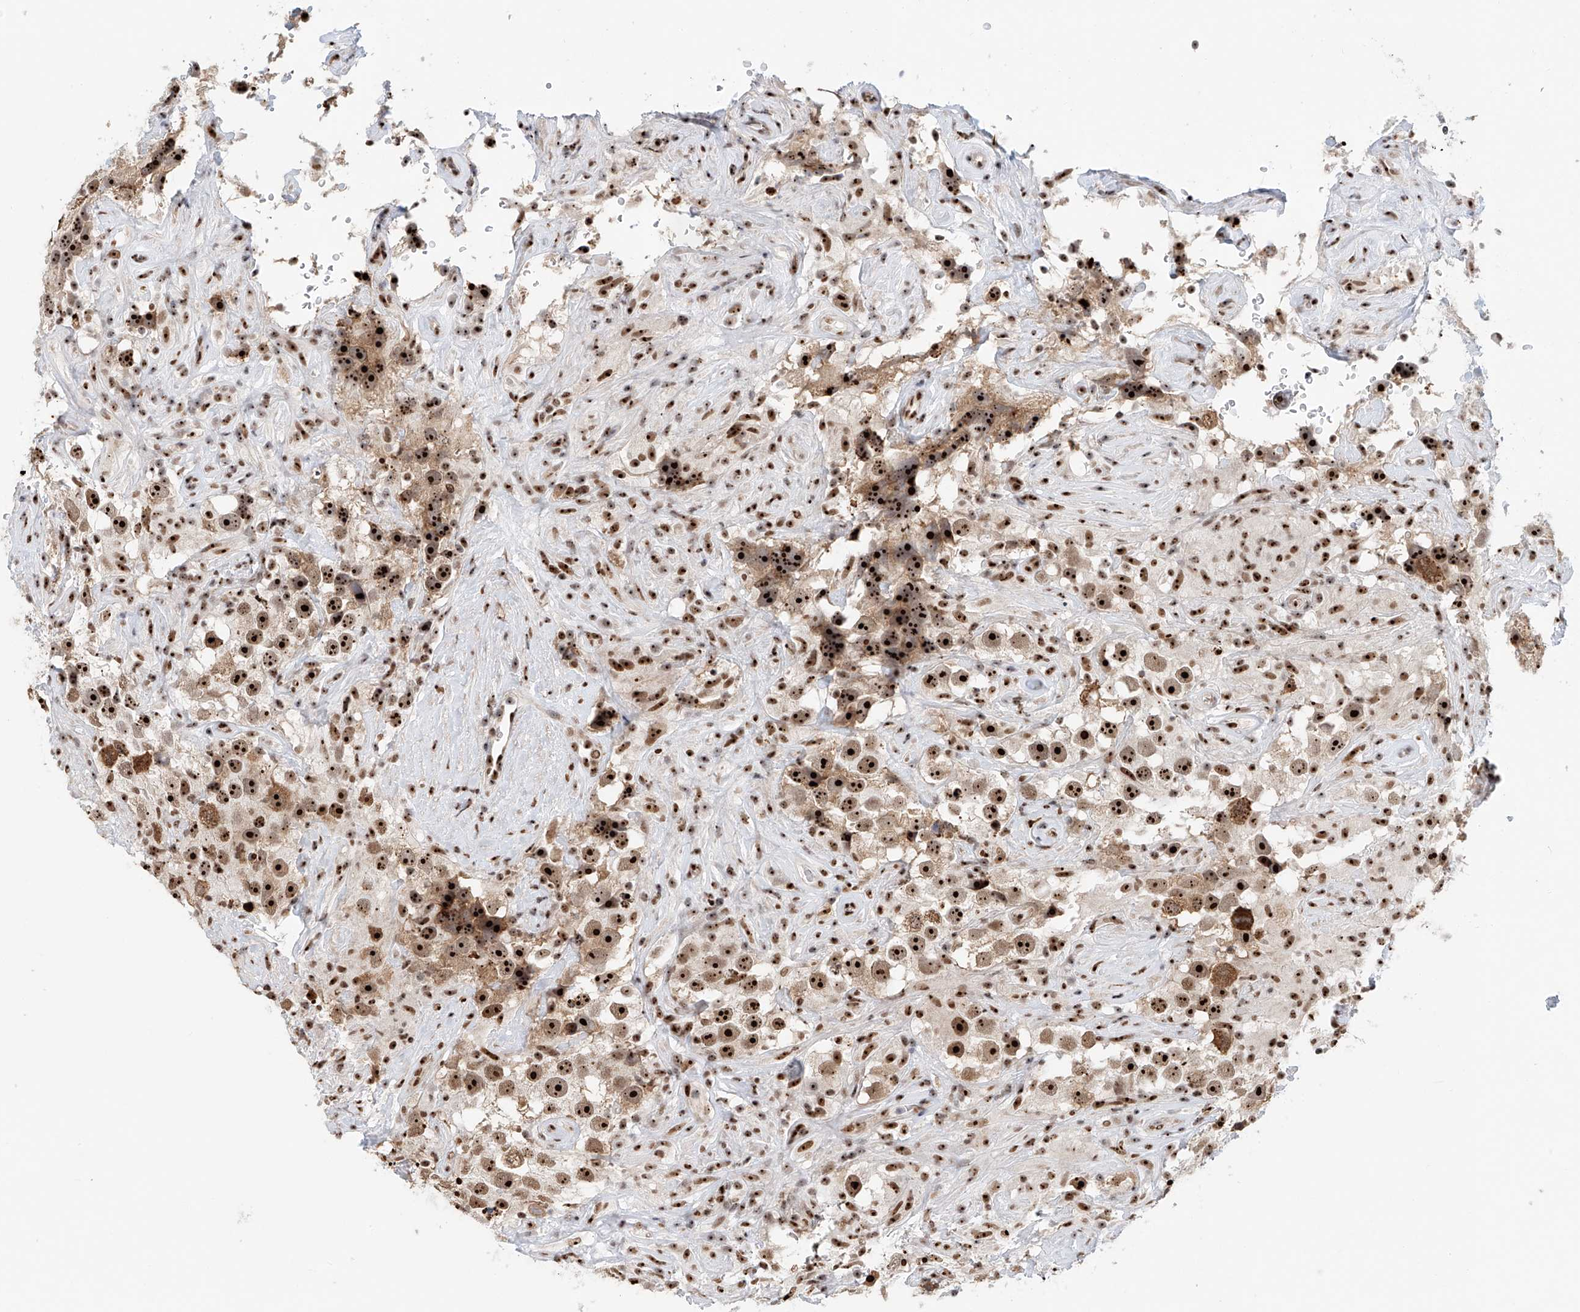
{"staining": {"intensity": "strong", "quantity": ">75%", "location": "nuclear"}, "tissue": "testis cancer", "cell_type": "Tumor cells", "image_type": "cancer", "snomed": [{"axis": "morphology", "description": "Seminoma, NOS"}, {"axis": "topography", "description": "Testis"}], "caption": "This histopathology image shows testis cancer (seminoma) stained with IHC to label a protein in brown. The nuclear of tumor cells show strong positivity for the protein. Nuclei are counter-stained blue.", "gene": "PRUNE2", "patient": {"sex": "male", "age": 49}}